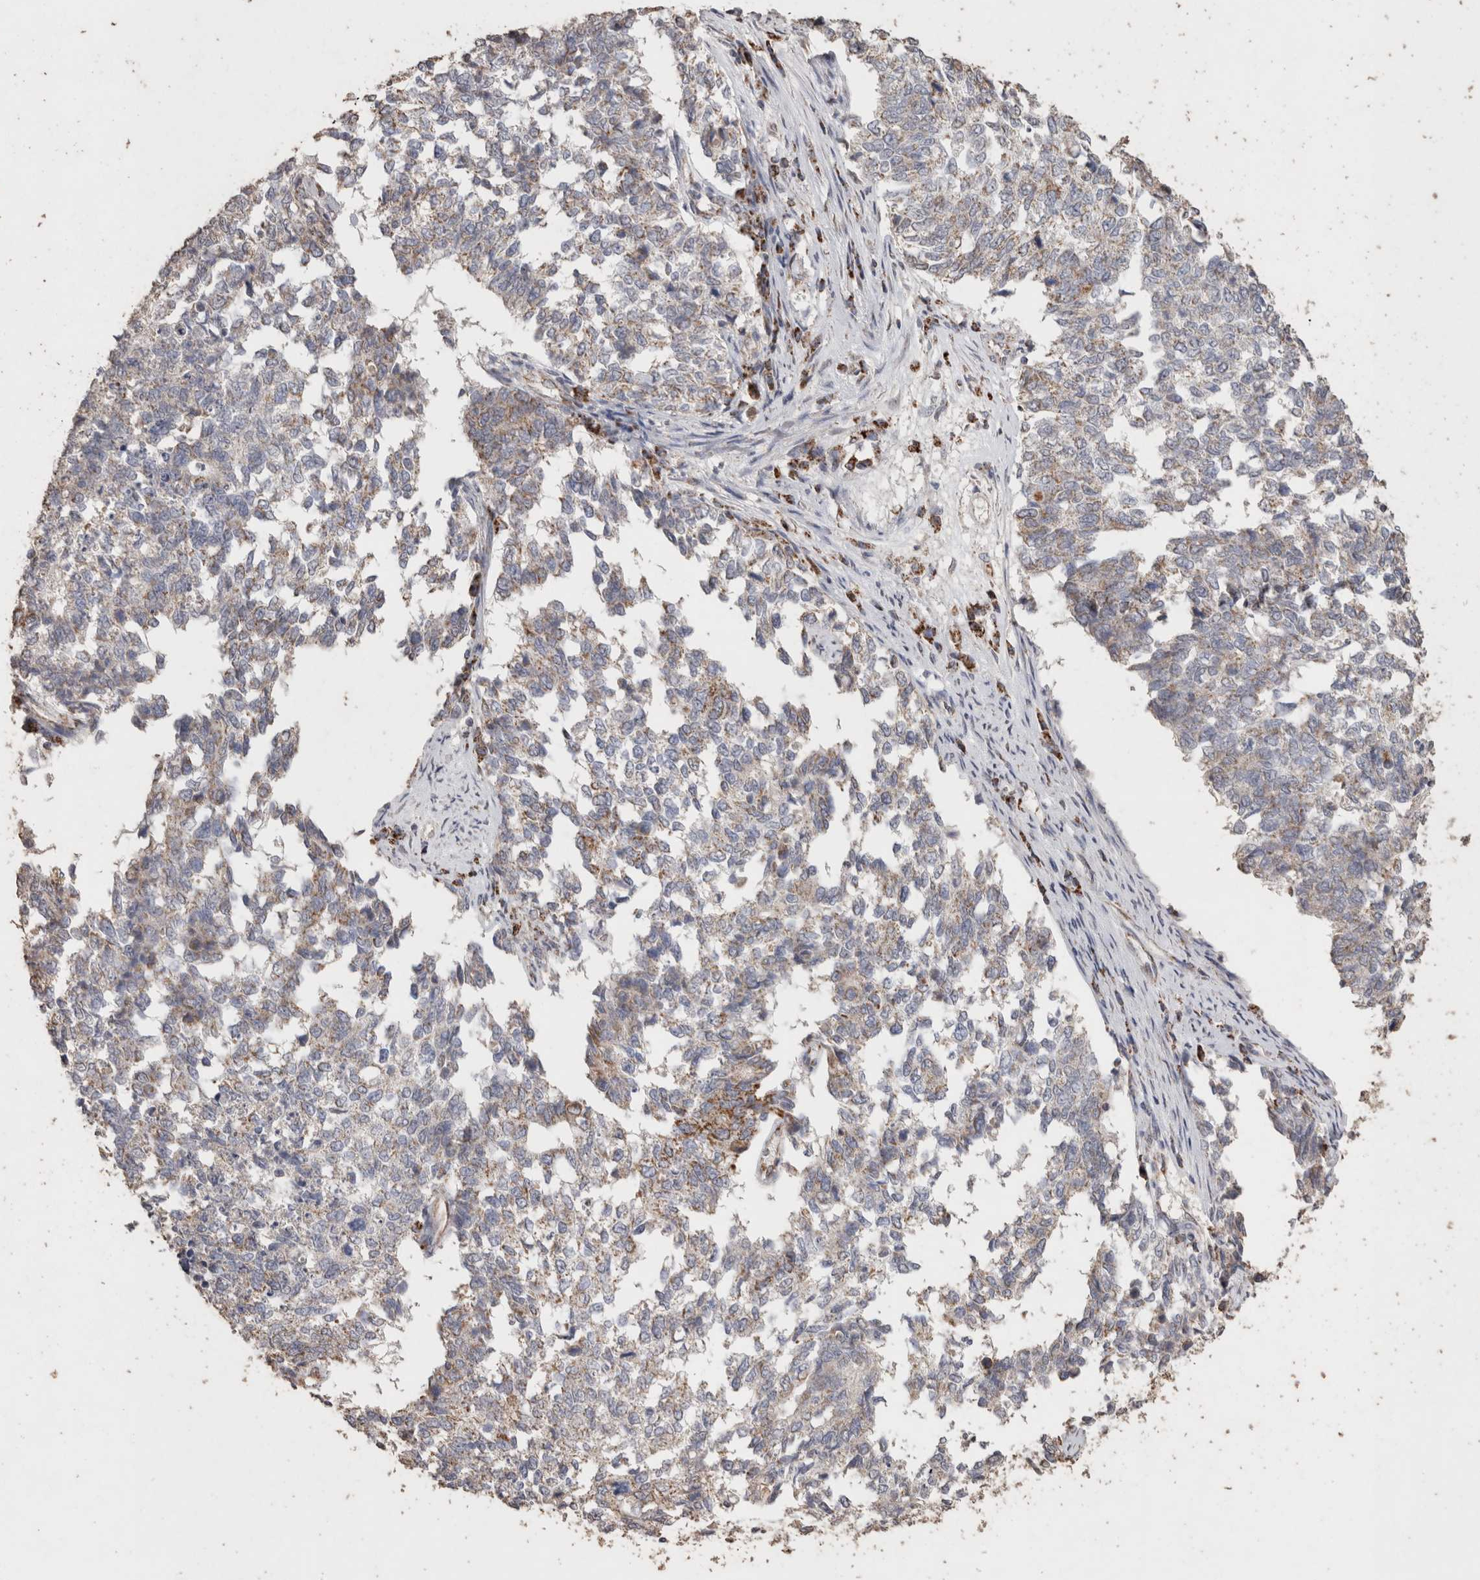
{"staining": {"intensity": "moderate", "quantity": "<25%", "location": "cytoplasmic/membranous"}, "tissue": "cervical cancer", "cell_type": "Tumor cells", "image_type": "cancer", "snomed": [{"axis": "morphology", "description": "Squamous cell carcinoma, NOS"}, {"axis": "topography", "description": "Cervix"}], "caption": "High-magnification brightfield microscopy of squamous cell carcinoma (cervical) stained with DAB (3,3'-diaminobenzidine) (brown) and counterstained with hematoxylin (blue). tumor cells exhibit moderate cytoplasmic/membranous expression is present in approximately<25% of cells.", "gene": "ACADM", "patient": {"sex": "female", "age": 63}}